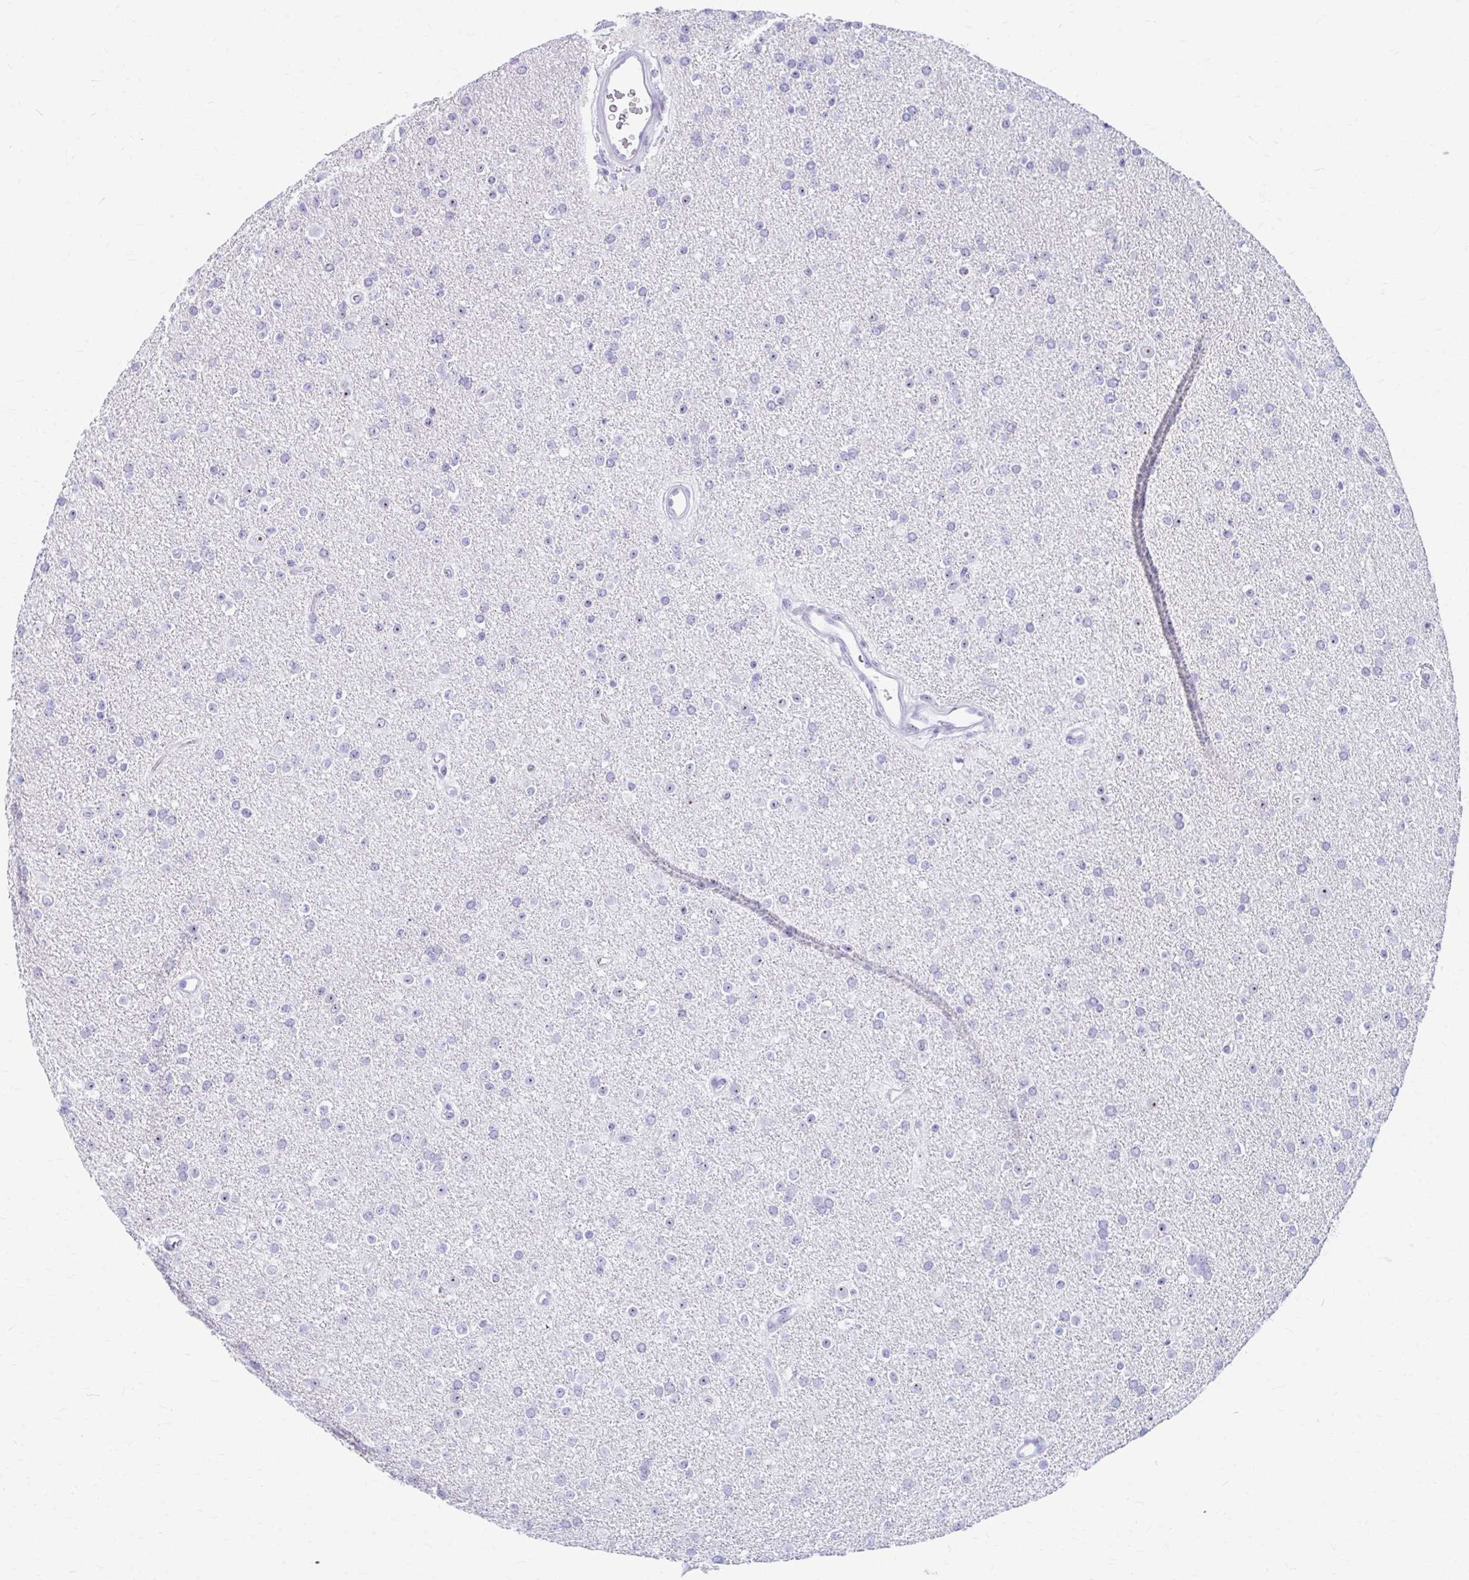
{"staining": {"intensity": "negative", "quantity": "none", "location": "none"}, "tissue": "glioma", "cell_type": "Tumor cells", "image_type": "cancer", "snomed": [{"axis": "morphology", "description": "Glioma, malignant, Low grade"}, {"axis": "topography", "description": "Brain"}], "caption": "IHC photomicrograph of human malignant glioma (low-grade) stained for a protein (brown), which shows no expression in tumor cells.", "gene": "FTSJ3", "patient": {"sex": "female", "age": 34}}